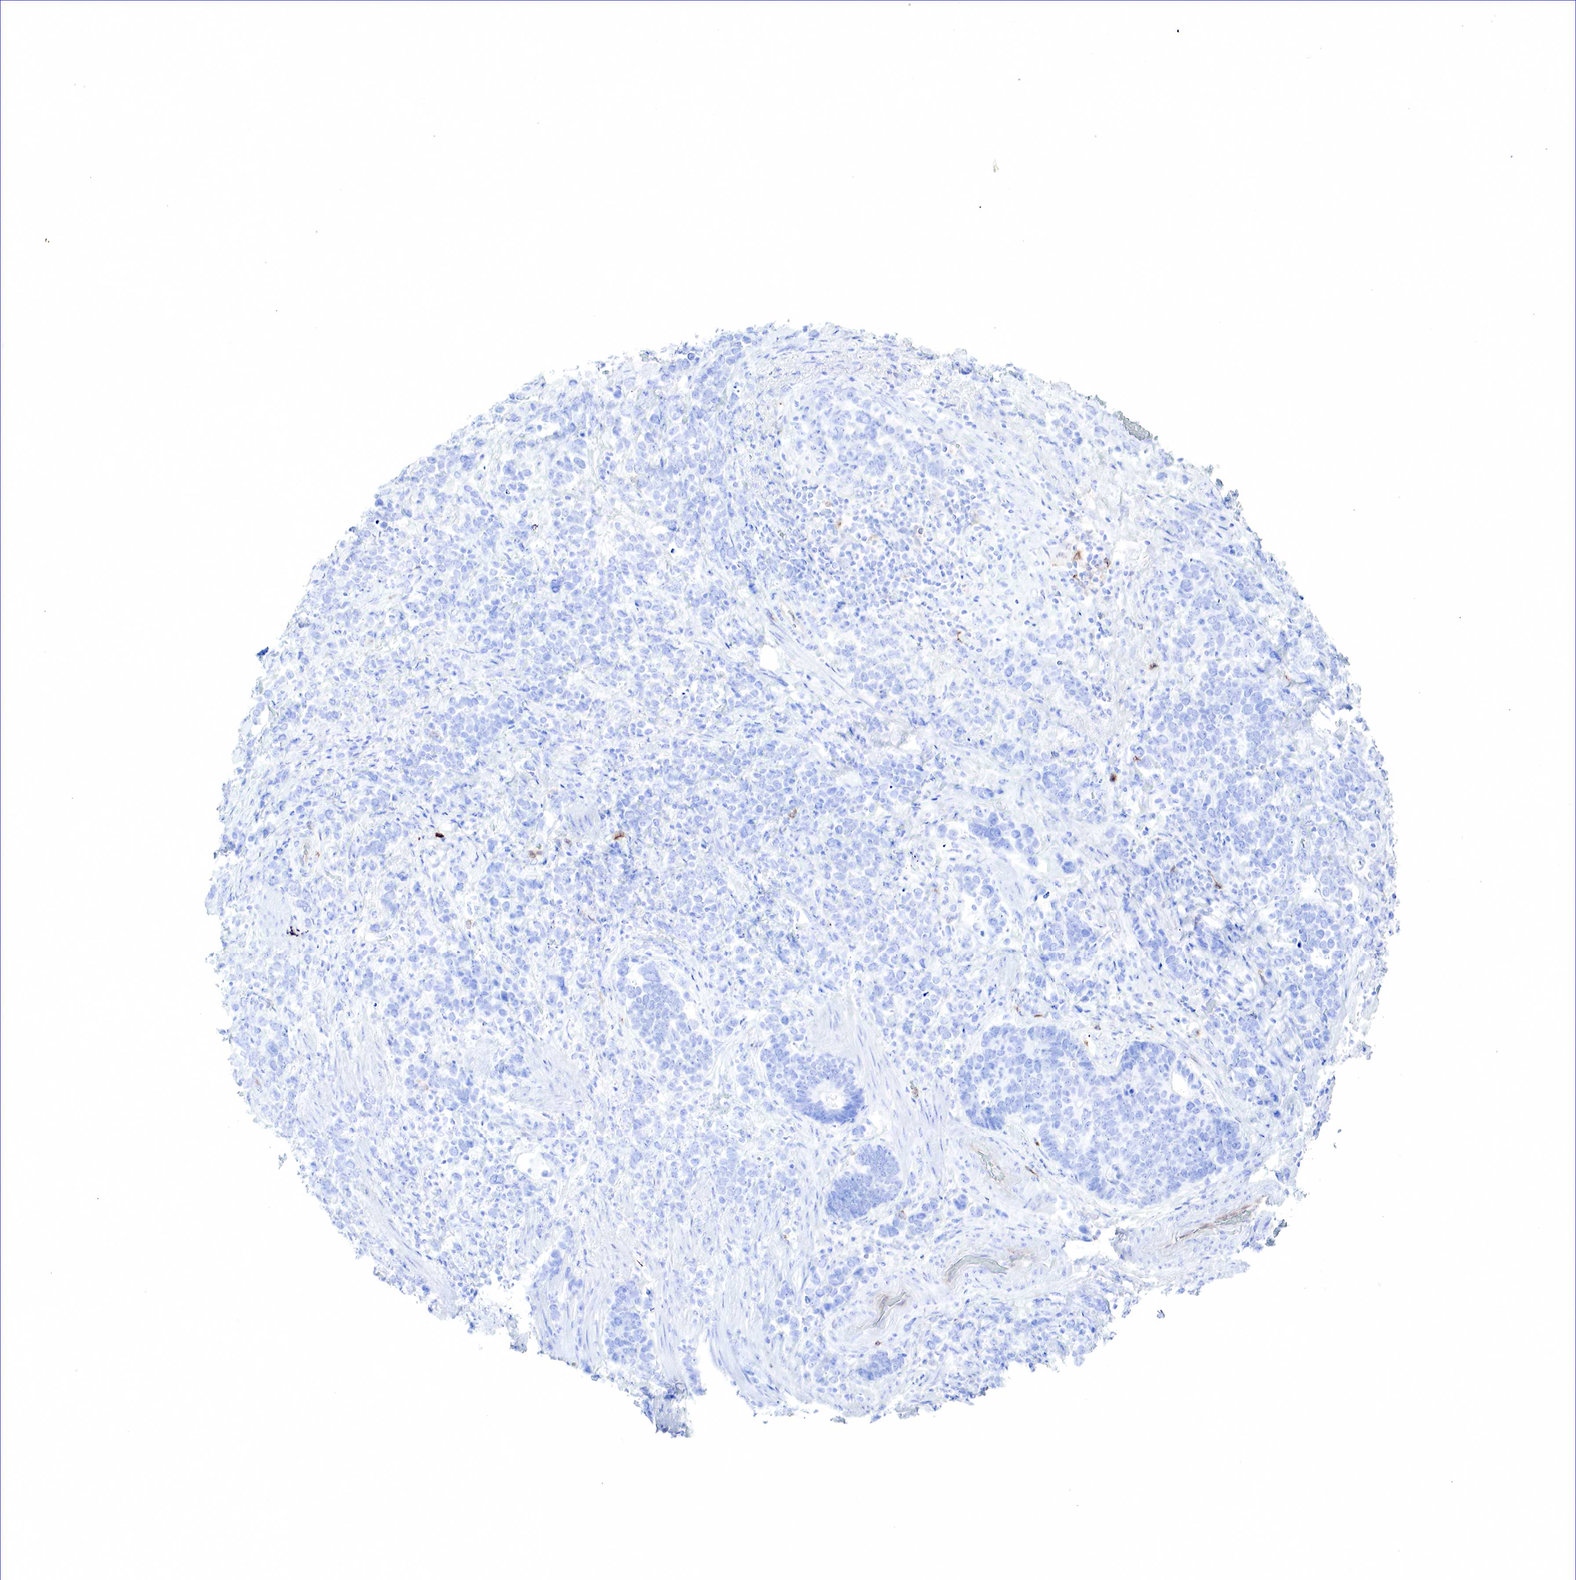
{"staining": {"intensity": "negative", "quantity": "none", "location": "none"}, "tissue": "stomach cancer", "cell_type": "Tumor cells", "image_type": "cancer", "snomed": [{"axis": "morphology", "description": "Adenocarcinoma, NOS"}, {"axis": "topography", "description": "Stomach, upper"}], "caption": "Immunohistochemistry (IHC) of human adenocarcinoma (stomach) exhibits no staining in tumor cells.", "gene": "TNFRSF8", "patient": {"sex": "male", "age": 71}}